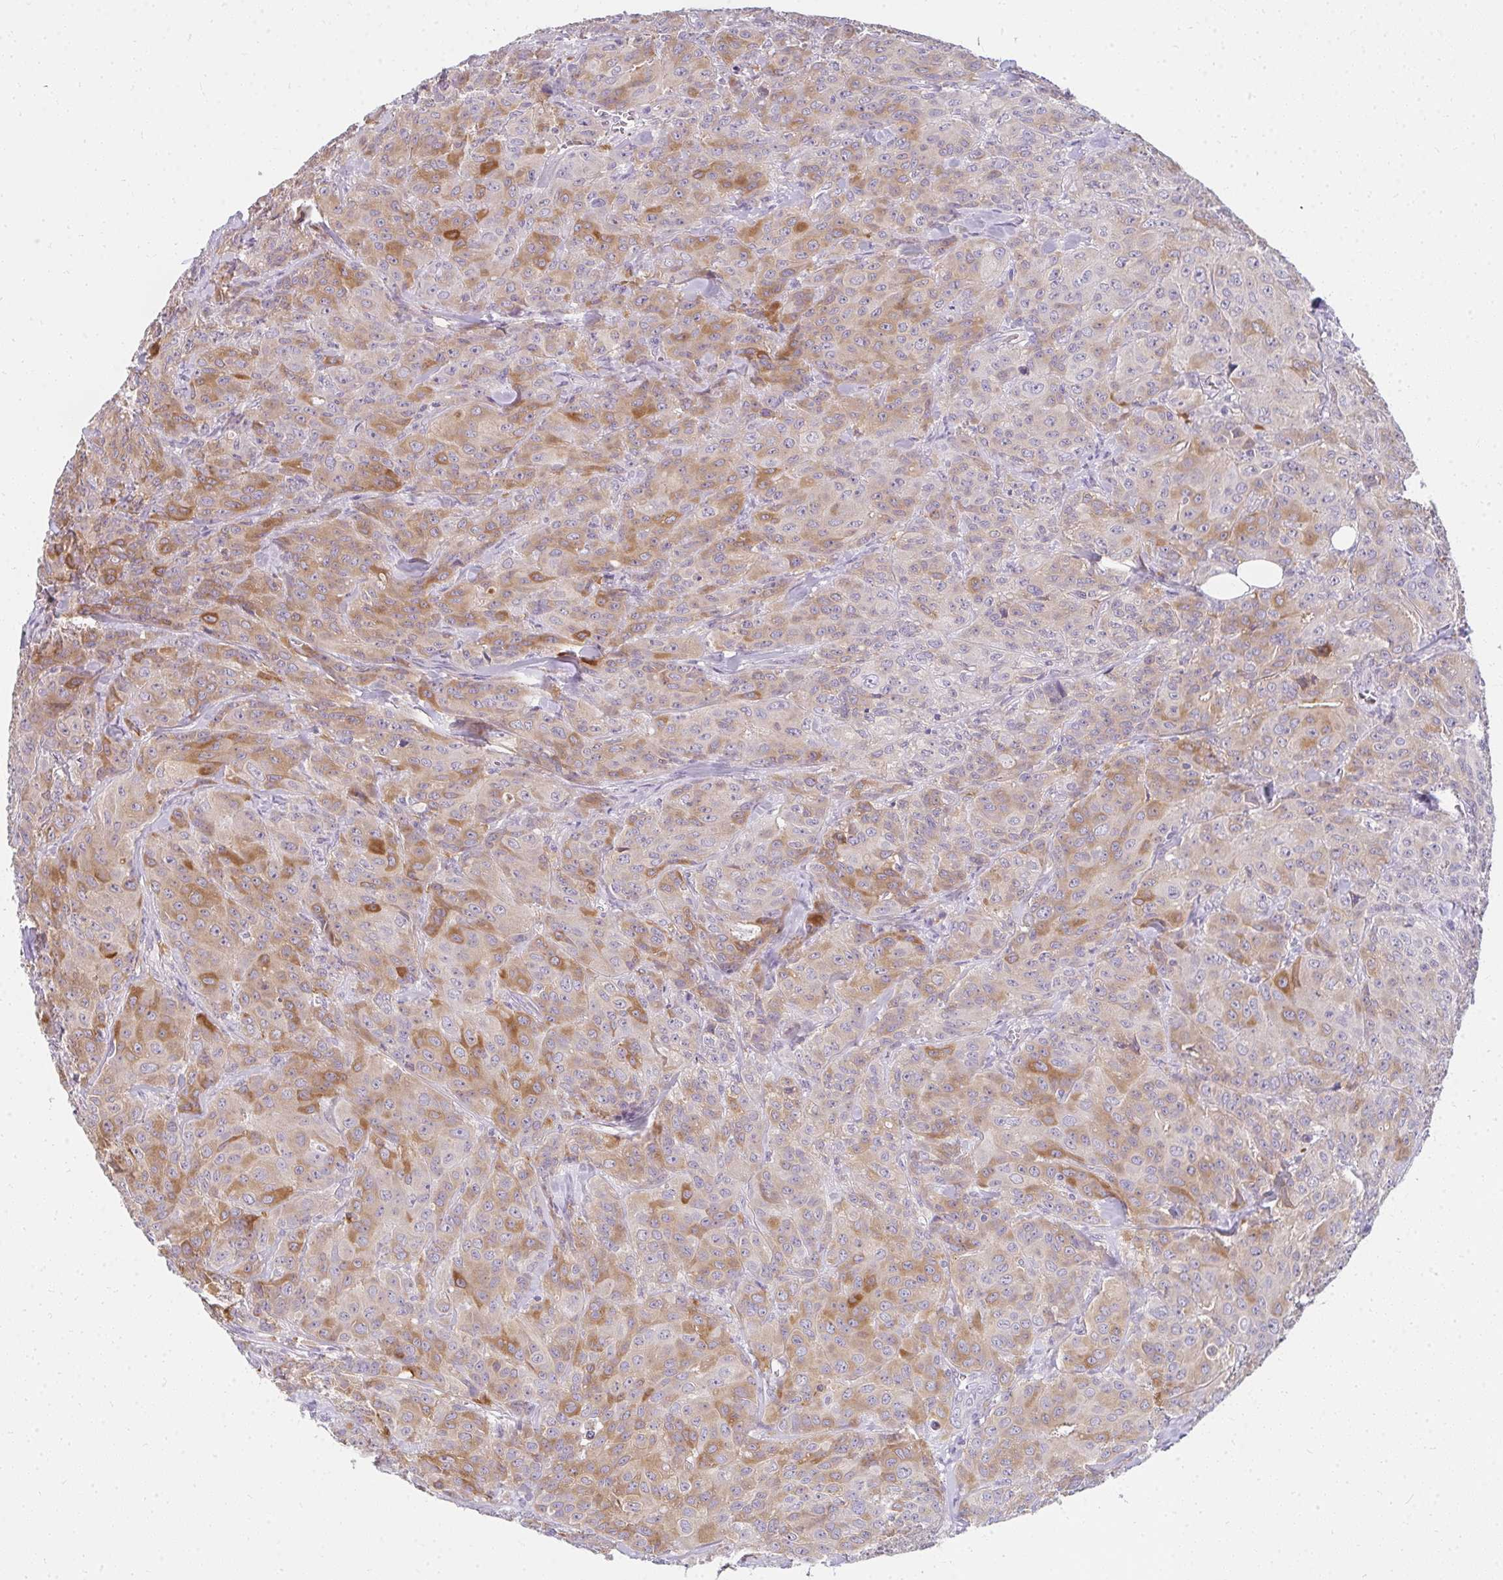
{"staining": {"intensity": "strong", "quantity": "25%-75%", "location": "cytoplasmic/membranous"}, "tissue": "breast cancer", "cell_type": "Tumor cells", "image_type": "cancer", "snomed": [{"axis": "morphology", "description": "Normal tissue, NOS"}, {"axis": "morphology", "description": "Duct carcinoma"}, {"axis": "topography", "description": "Breast"}], "caption": "Breast cancer stained with a protein marker displays strong staining in tumor cells.", "gene": "PPP1R3G", "patient": {"sex": "female", "age": 43}}